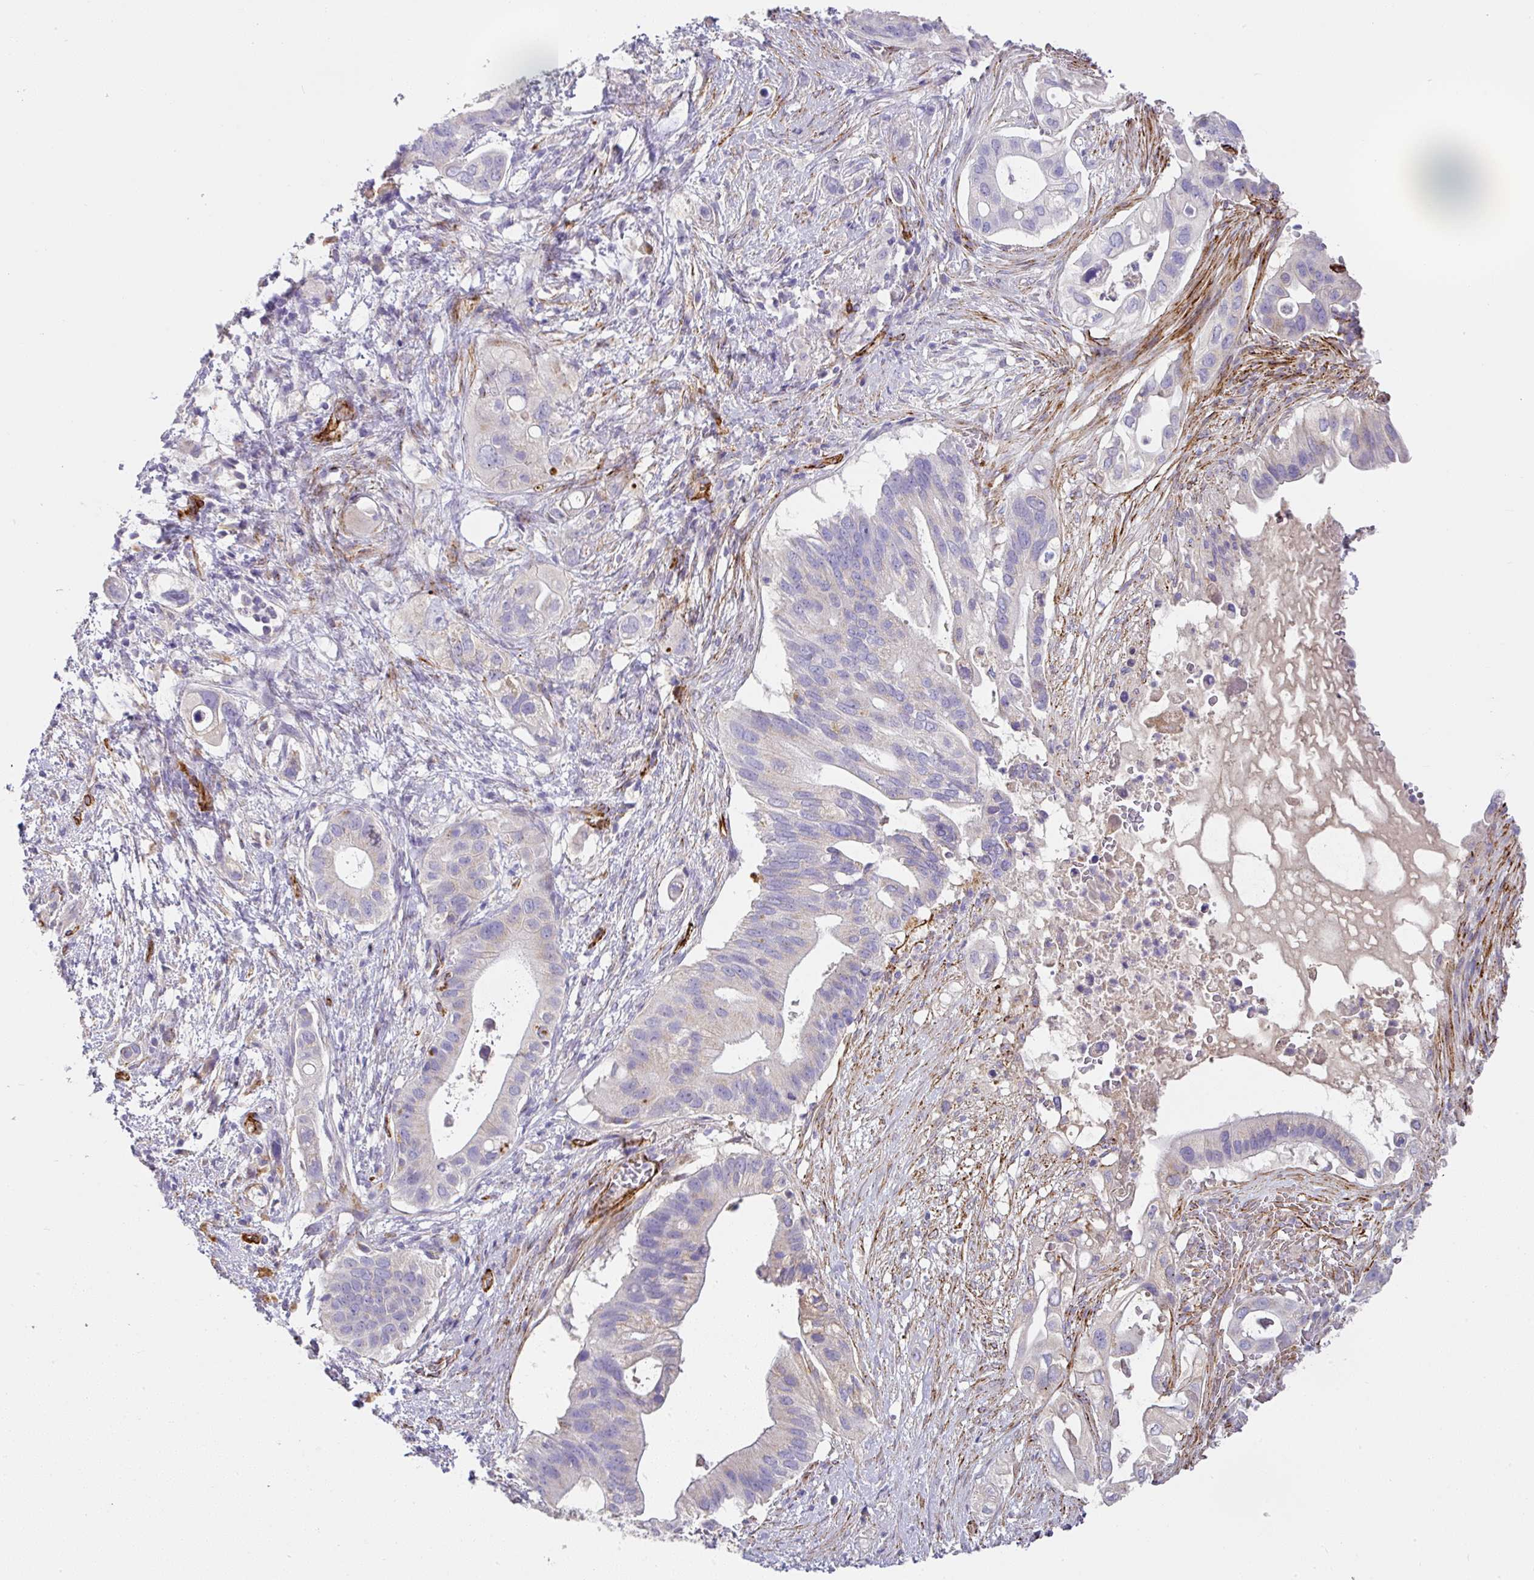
{"staining": {"intensity": "negative", "quantity": "none", "location": "none"}, "tissue": "pancreatic cancer", "cell_type": "Tumor cells", "image_type": "cancer", "snomed": [{"axis": "morphology", "description": "Adenocarcinoma, NOS"}, {"axis": "topography", "description": "Pancreas"}], "caption": "Immunohistochemical staining of pancreatic adenocarcinoma exhibits no significant staining in tumor cells. (IHC, brightfield microscopy, high magnification).", "gene": "SLC25A17", "patient": {"sex": "female", "age": 72}}